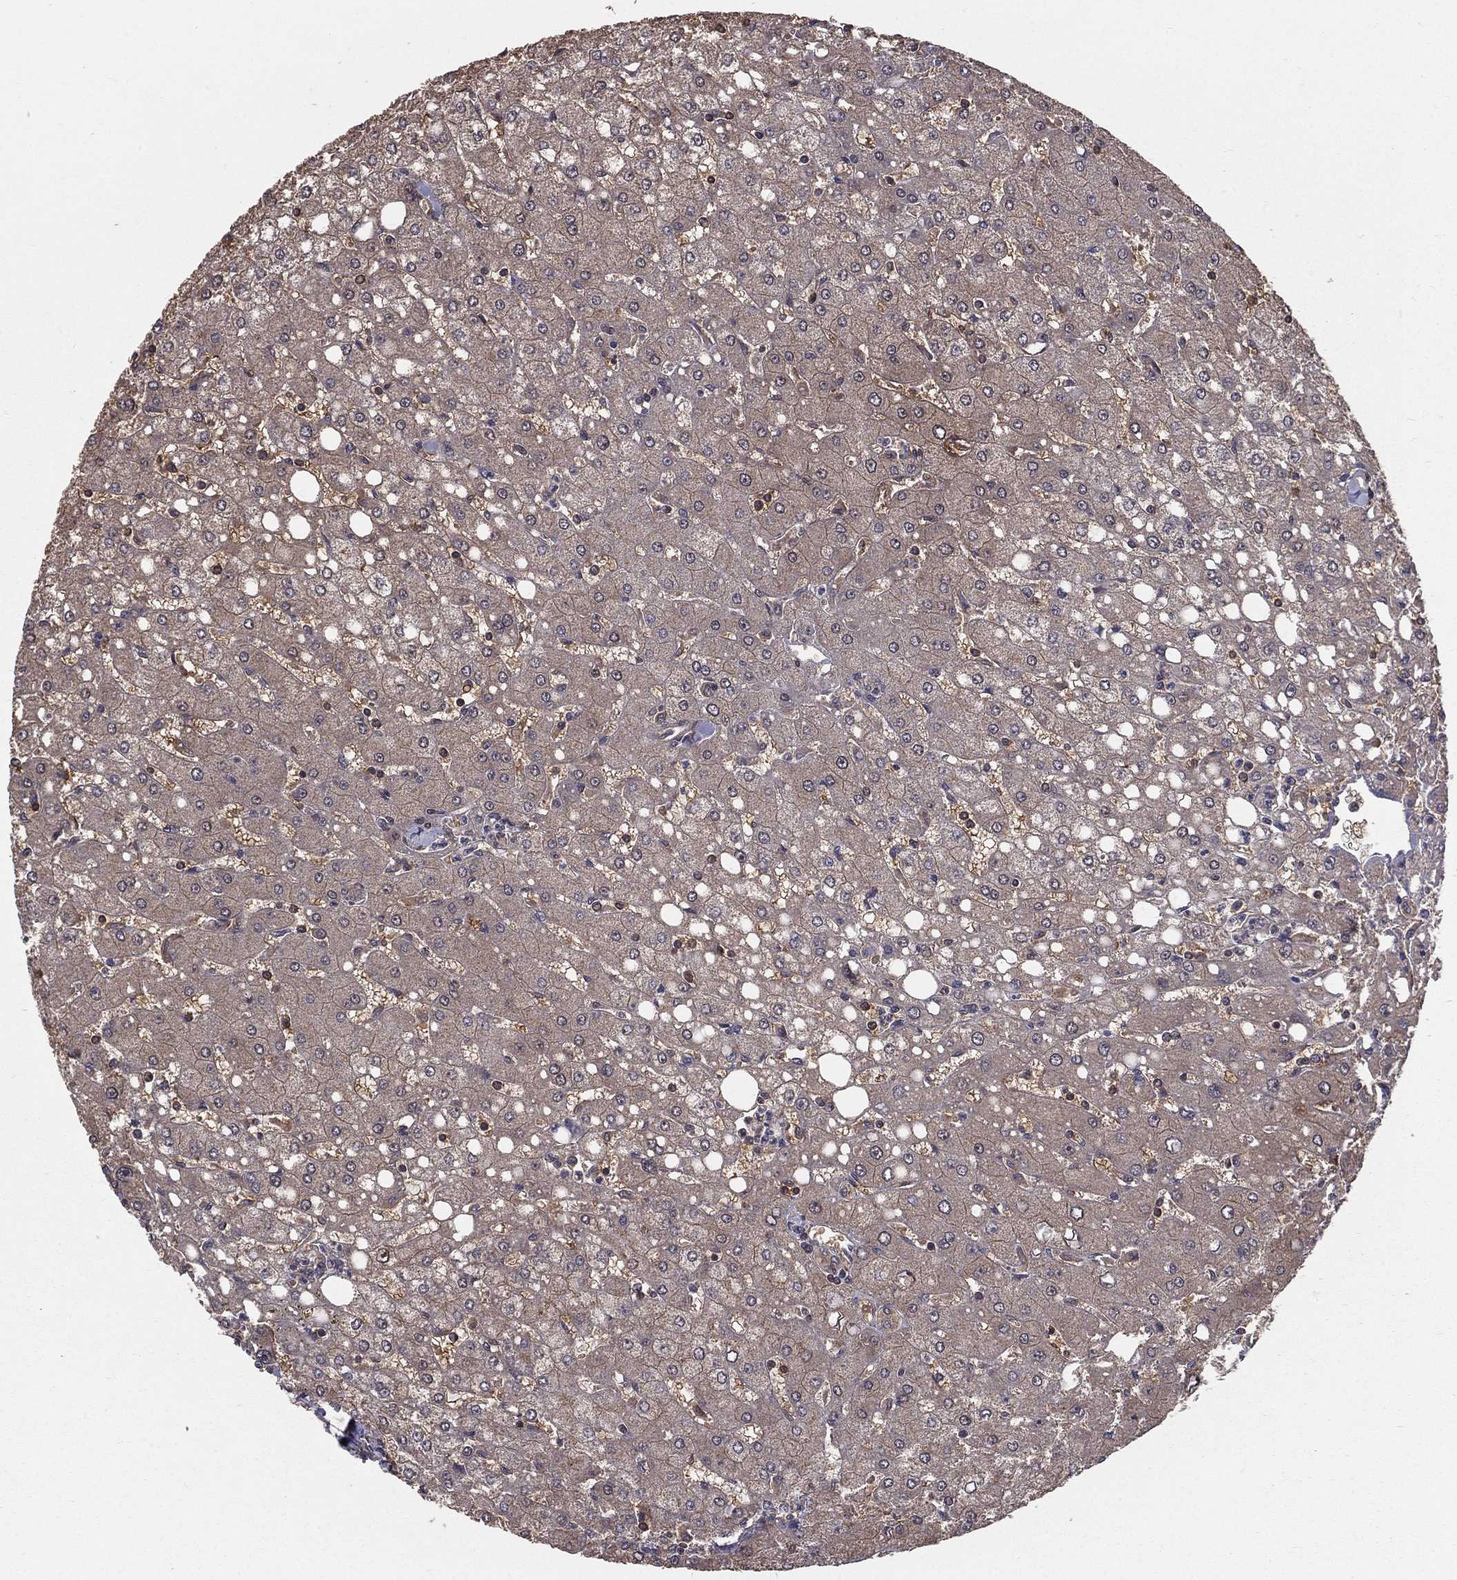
{"staining": {"intensity": "negative", "quantity": "none", "location": "none"}, "tissue": "liver", "cell_type": "Cholangiocytes", "image_type": "normal", "snomed": [{"axis": "morphology", "description": "Normal tissue, NOS"}, {"axis": "topography", "description": "Liver"}], "caption": "A high-resolution image shows immunohistochemistry staining of normal liver, which demonstrates no significant expression in cholangiocytes.", "gene": "CARM1", "patient": {"sex": "female", "age": 53}}